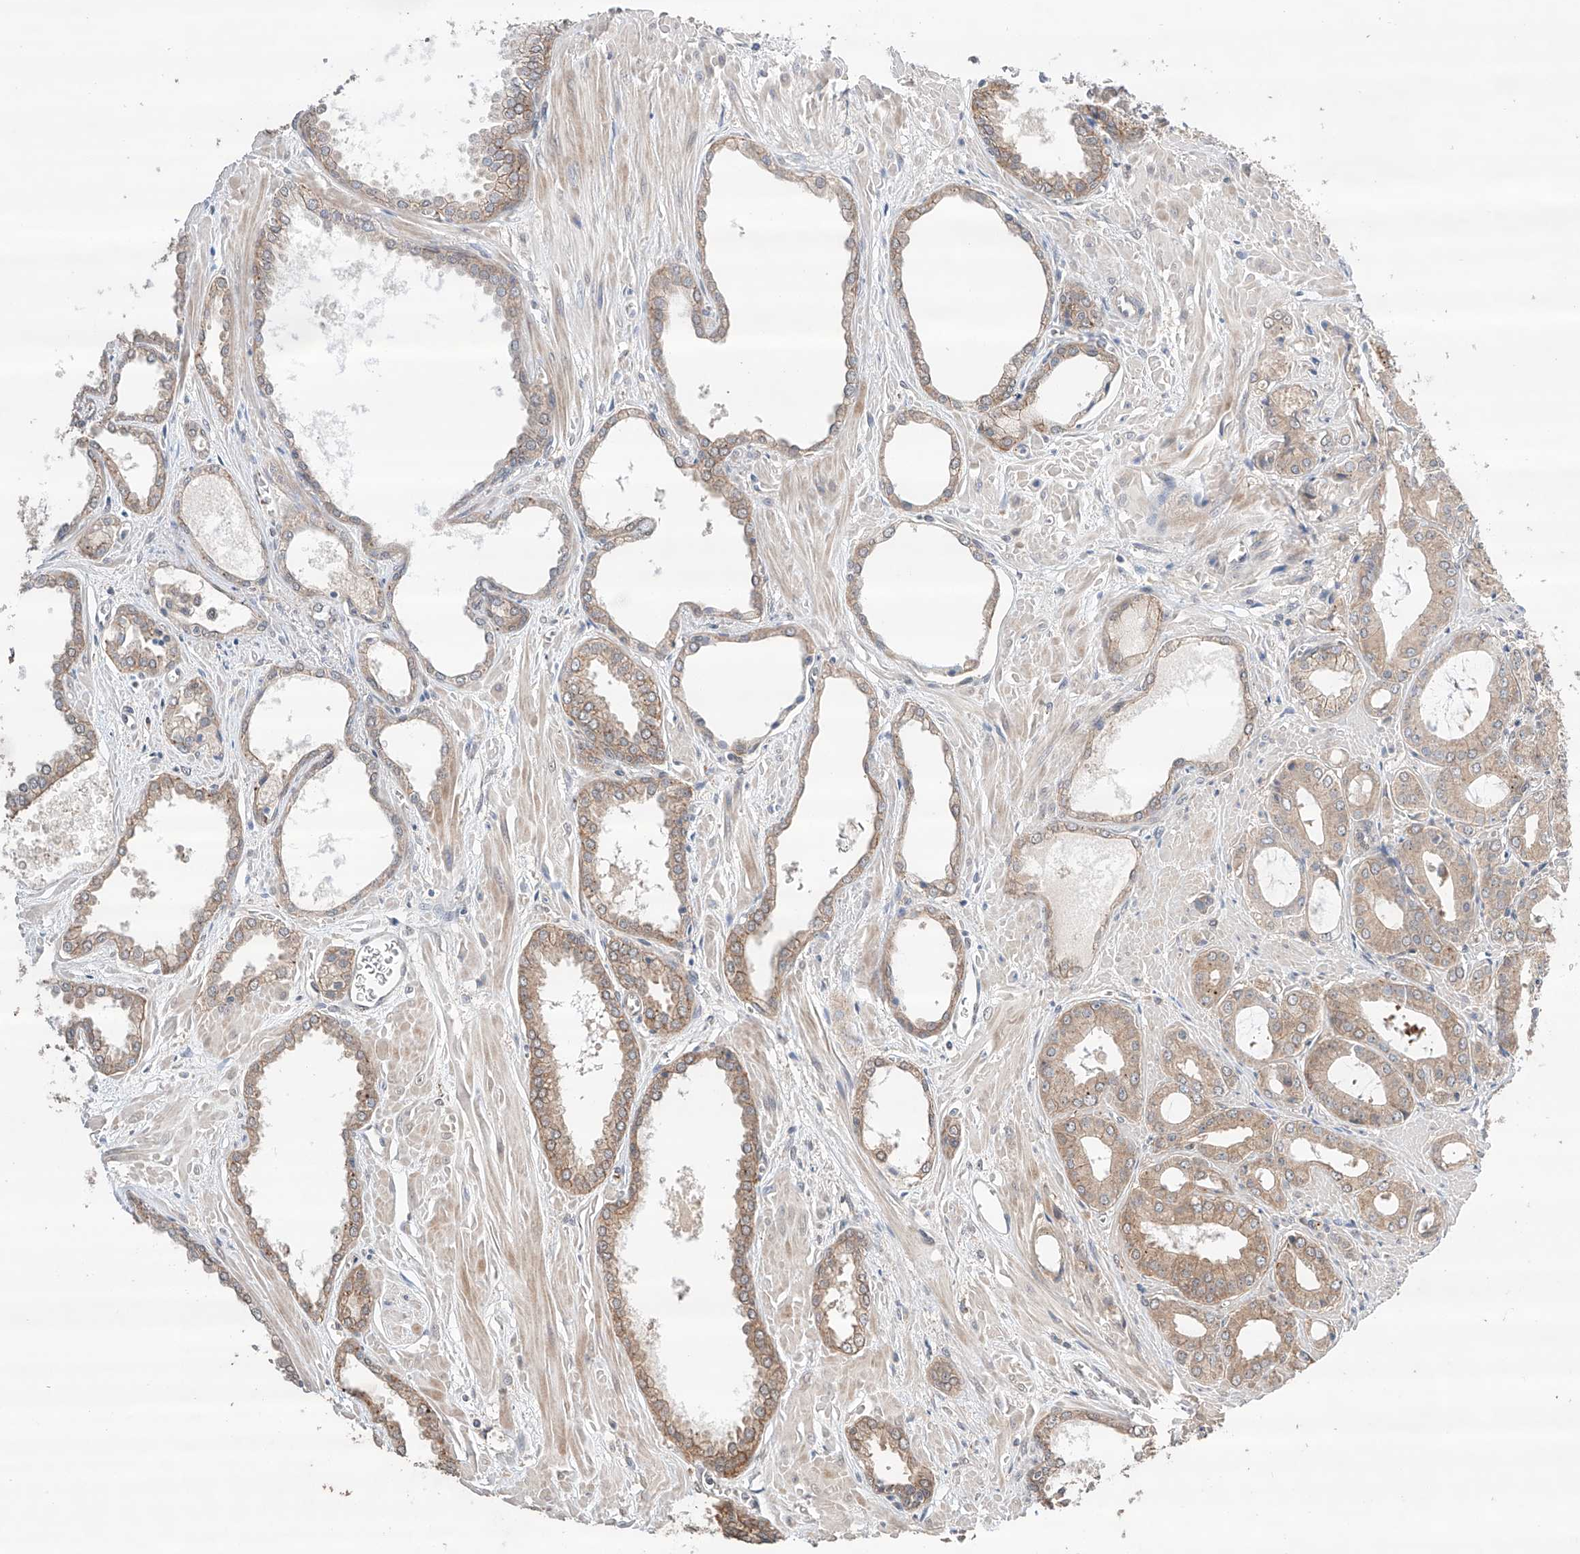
{"staining": {"intensity": "weak", "quantity": "25%-75%", "location": "cytoplasmic/membranous"}, "tissue": "prostate cancer", "cell_type": "Tumor cells", "image_type": "cancer", "snomed": [{"axis": "morphology", "description": "Adenocarcinoma, Low grade"}, {"axis": "topography", "description": "Prostate"}], "caption": "Human low-grade adenocarcinoma (prostate) stained with a protein marker displays weak staining in tumor cells.", "gene": "ZFHX2", "patient": {"sex": "male", "age": 67}}